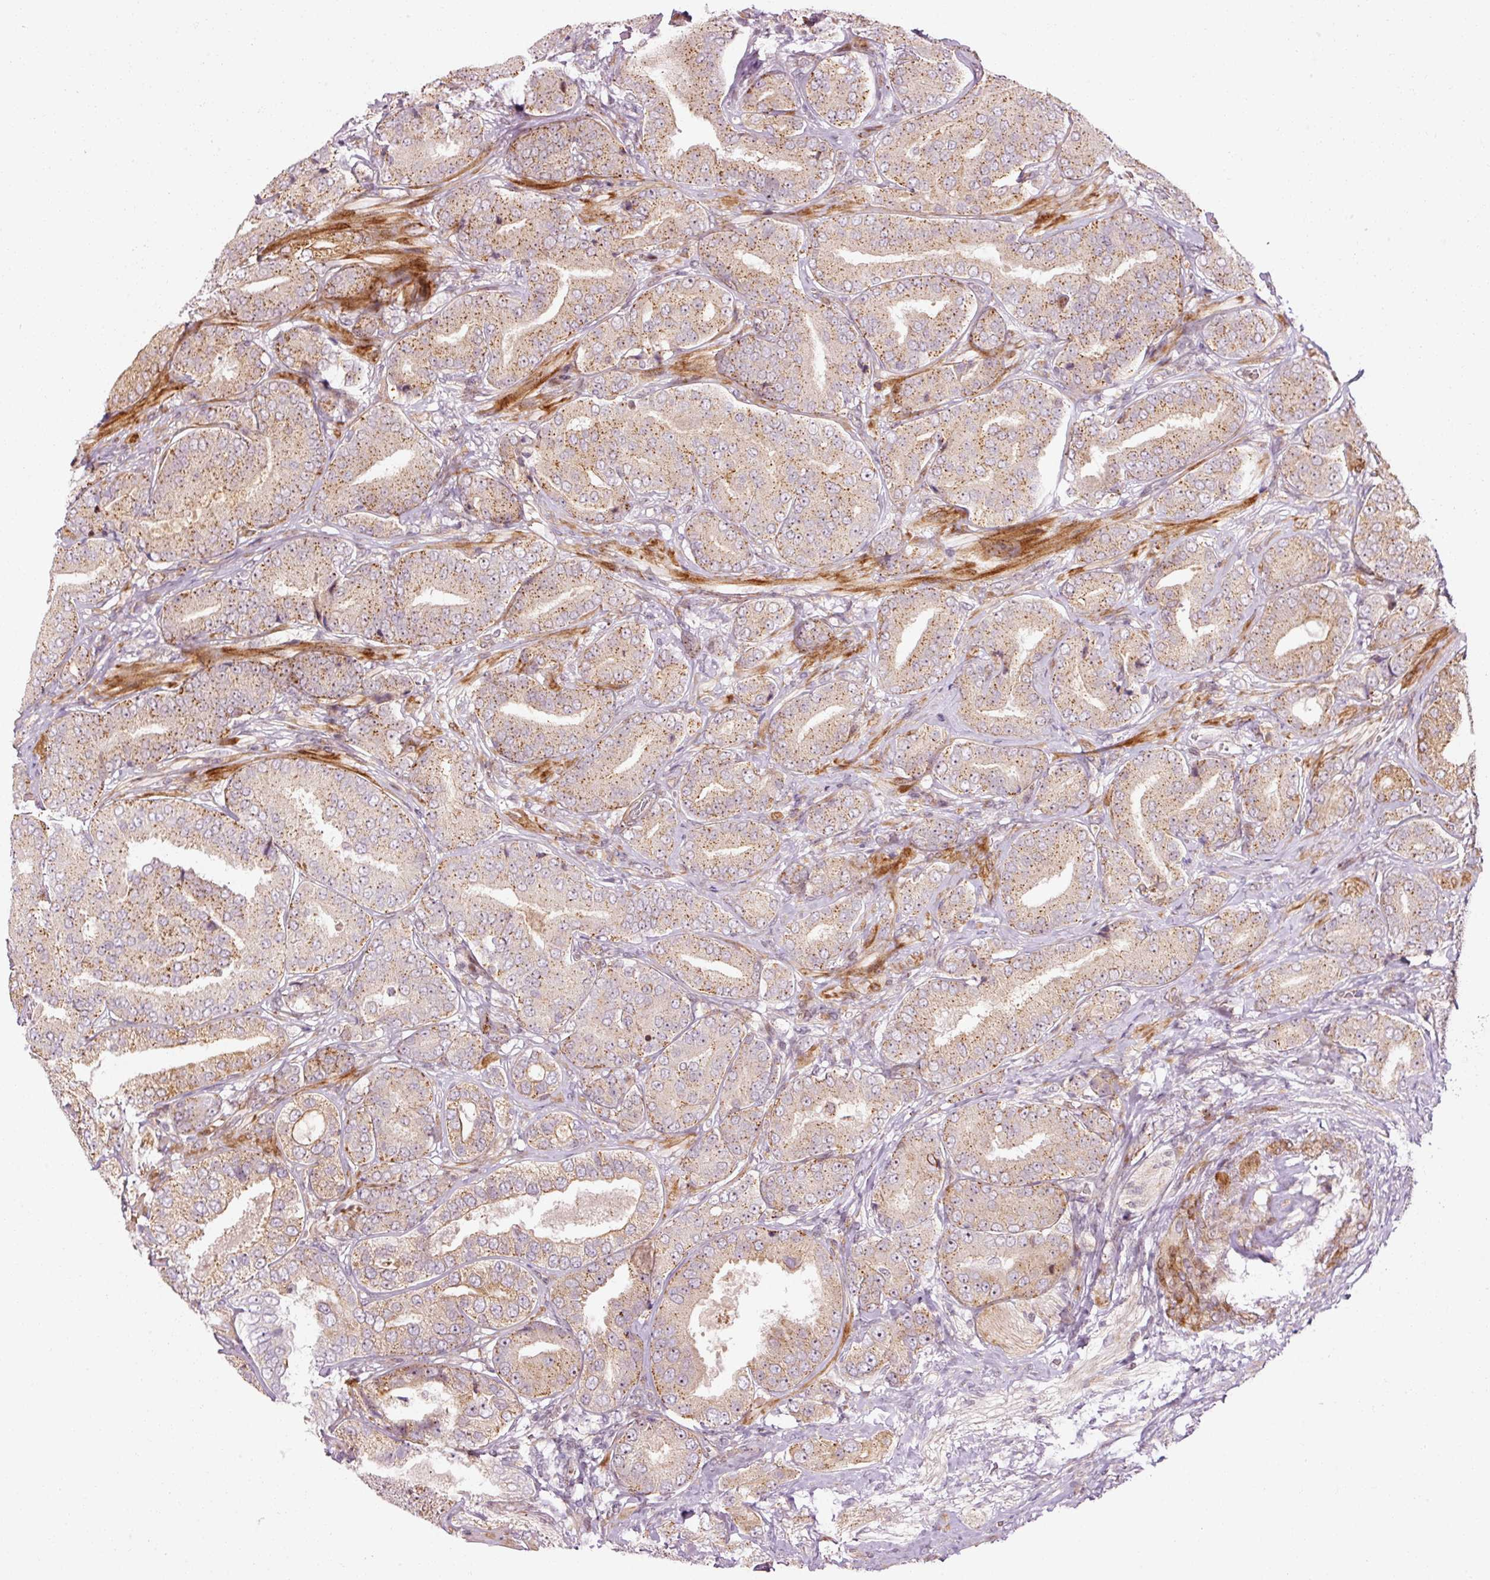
{"staining": {"intensity": "moderate", "quantity": "25%-75%", "location": "cytoplasmic/membranous"}, "tissue": "prostate cancer", "cell_type": "Tumor cells", "image_type": "cancer", "snomed": [{"axis": "morphology", "description": "Adenocarcinoma, High grade"}, {"axis": "topography", "description": "Prostate"}], "caption": "This is a micrograph of IHC staining of prostate cancer (high-grade adenocarcinoma), which shows moderate positivity in the cytoplasmic/membranous of tumor cells.", "gene": "ANKRD20A1", "patient": {"sex": "male", "age": 63}}